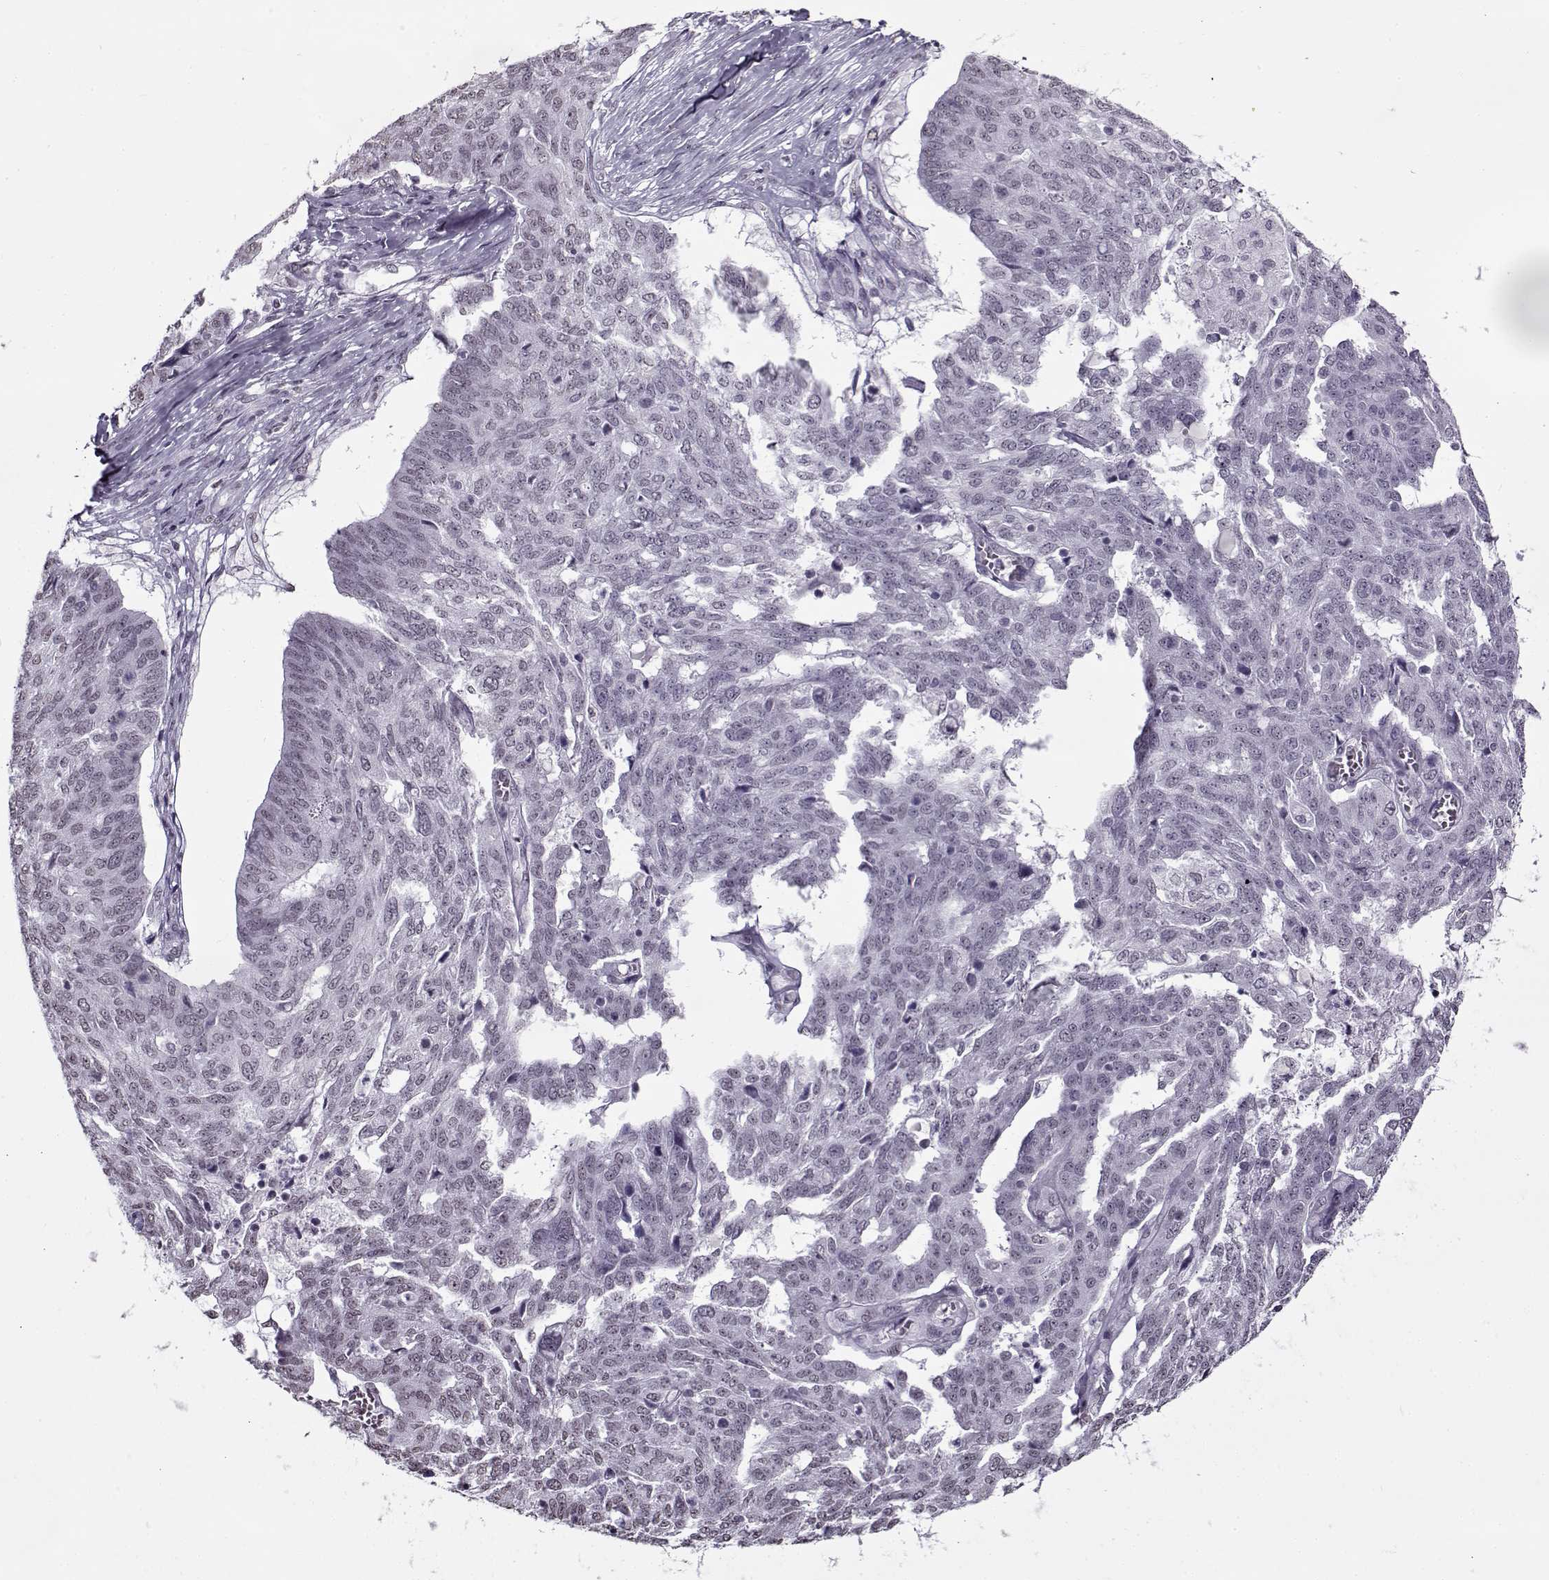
{"staining": {"intensity": "negative", "quantity": "none", "location": "none"}, "tissue": "ovarian cancer", "cell_type": "Tumor cells", "image_type": "cancer", "snomed": [{"axis": "morphology", "description": "Cystadenocarcinoma, serous, NOS"}, {"axis": "topography", "description": "Ovary"}], "caption": "IHC micrograph of ovarian cancer stained for a protein (brown), which displays no staining in tumor cells.", "gene": "PRMT8", "patient": {"sex": "female", "age": 67}}